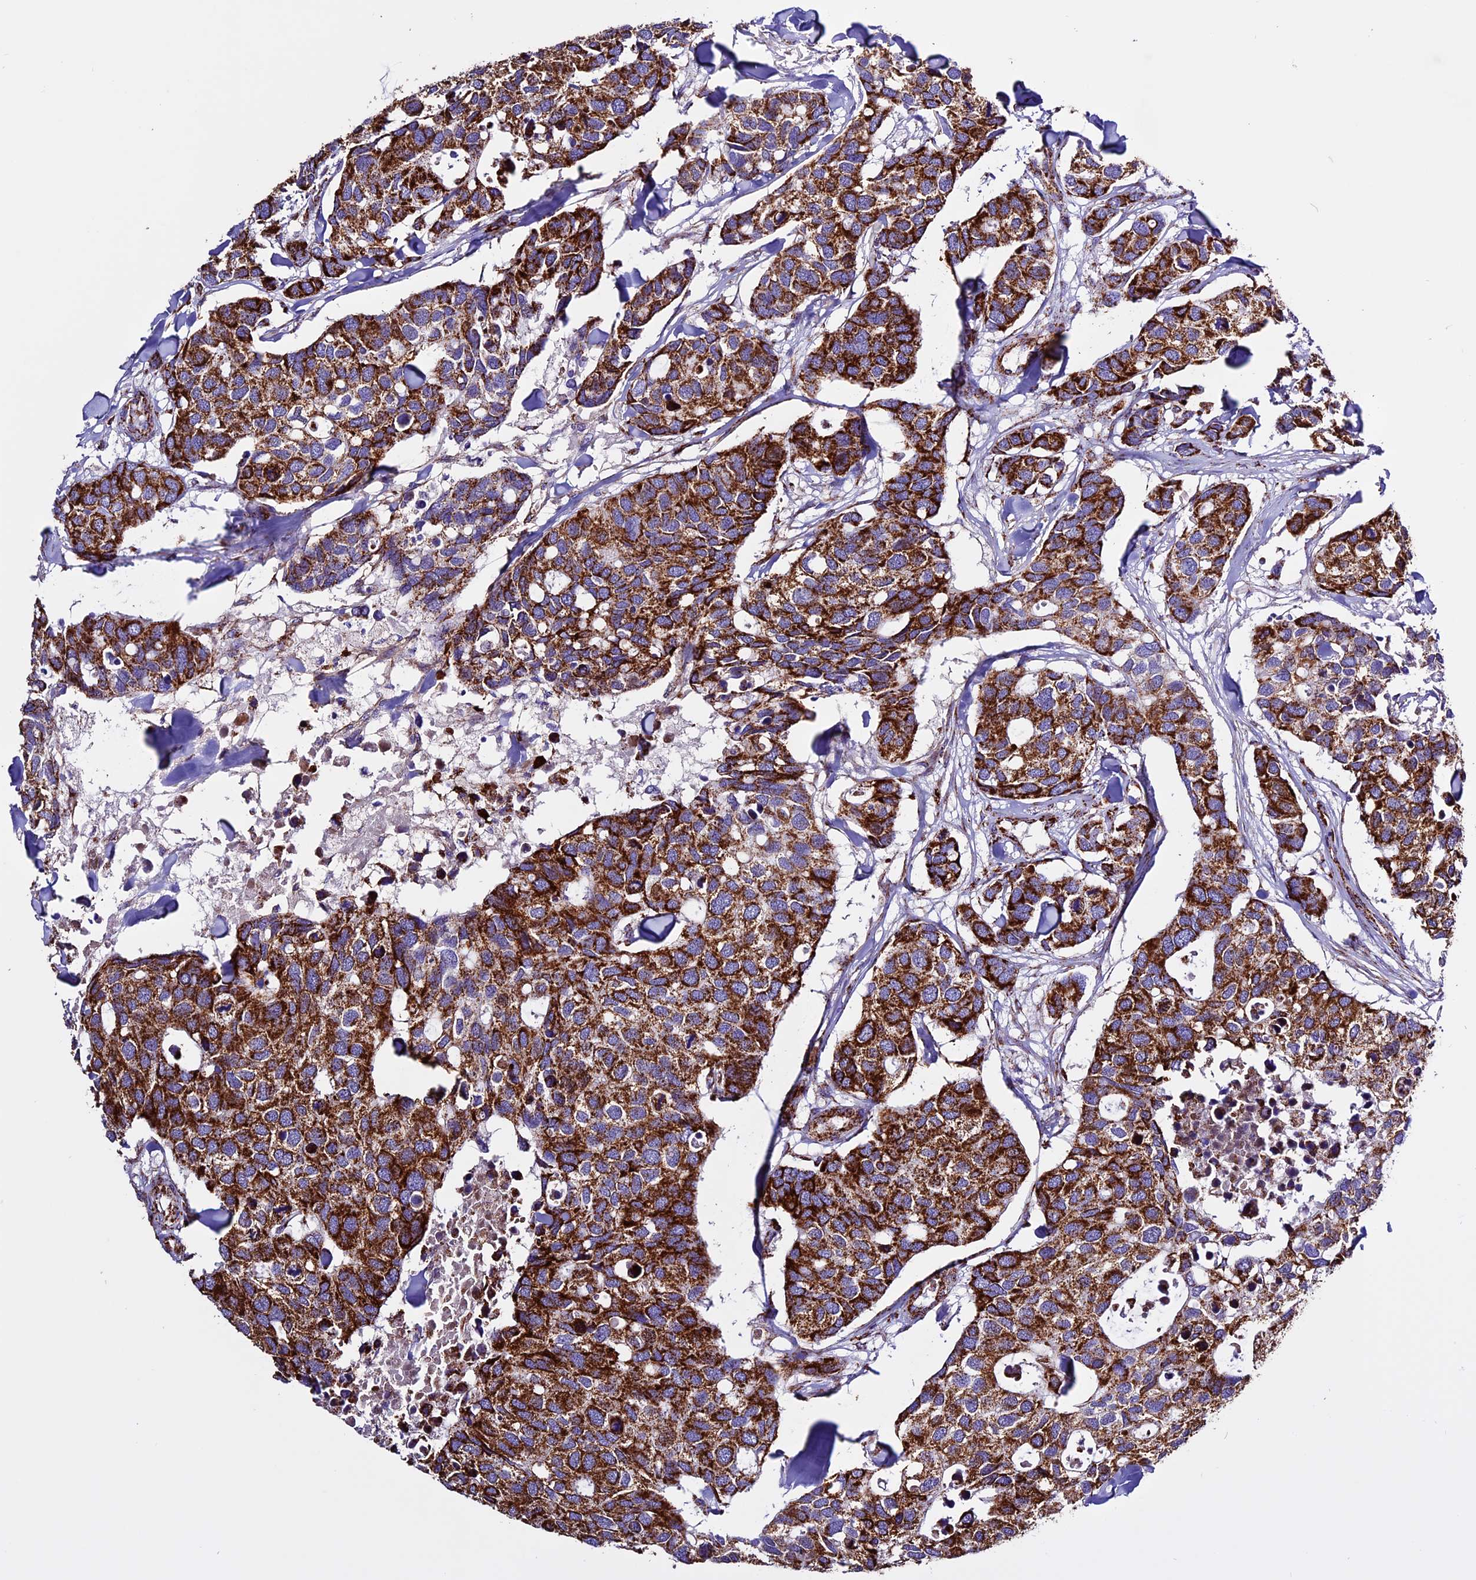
{"staining": {"intensity": "strong", "quantity": ">75%", "location": "cytoplasmic/membranous"}, "tissue": "breast cancer", "cell_type": "Tumor cells", "image_type": "cancer", "snomed": [{"axis": "morphology", "description": "Duct carcinoma"}, {"axis": "topography", "description": "Breast"}], "caption": "Brown immunohistochemical staining in human breast cancer displays strong cytoplasmic/membranous expression in approximately >75% of tumor cells.", "gene": "CX3CL1", "patient": {"sex": "female", "age": 83}}